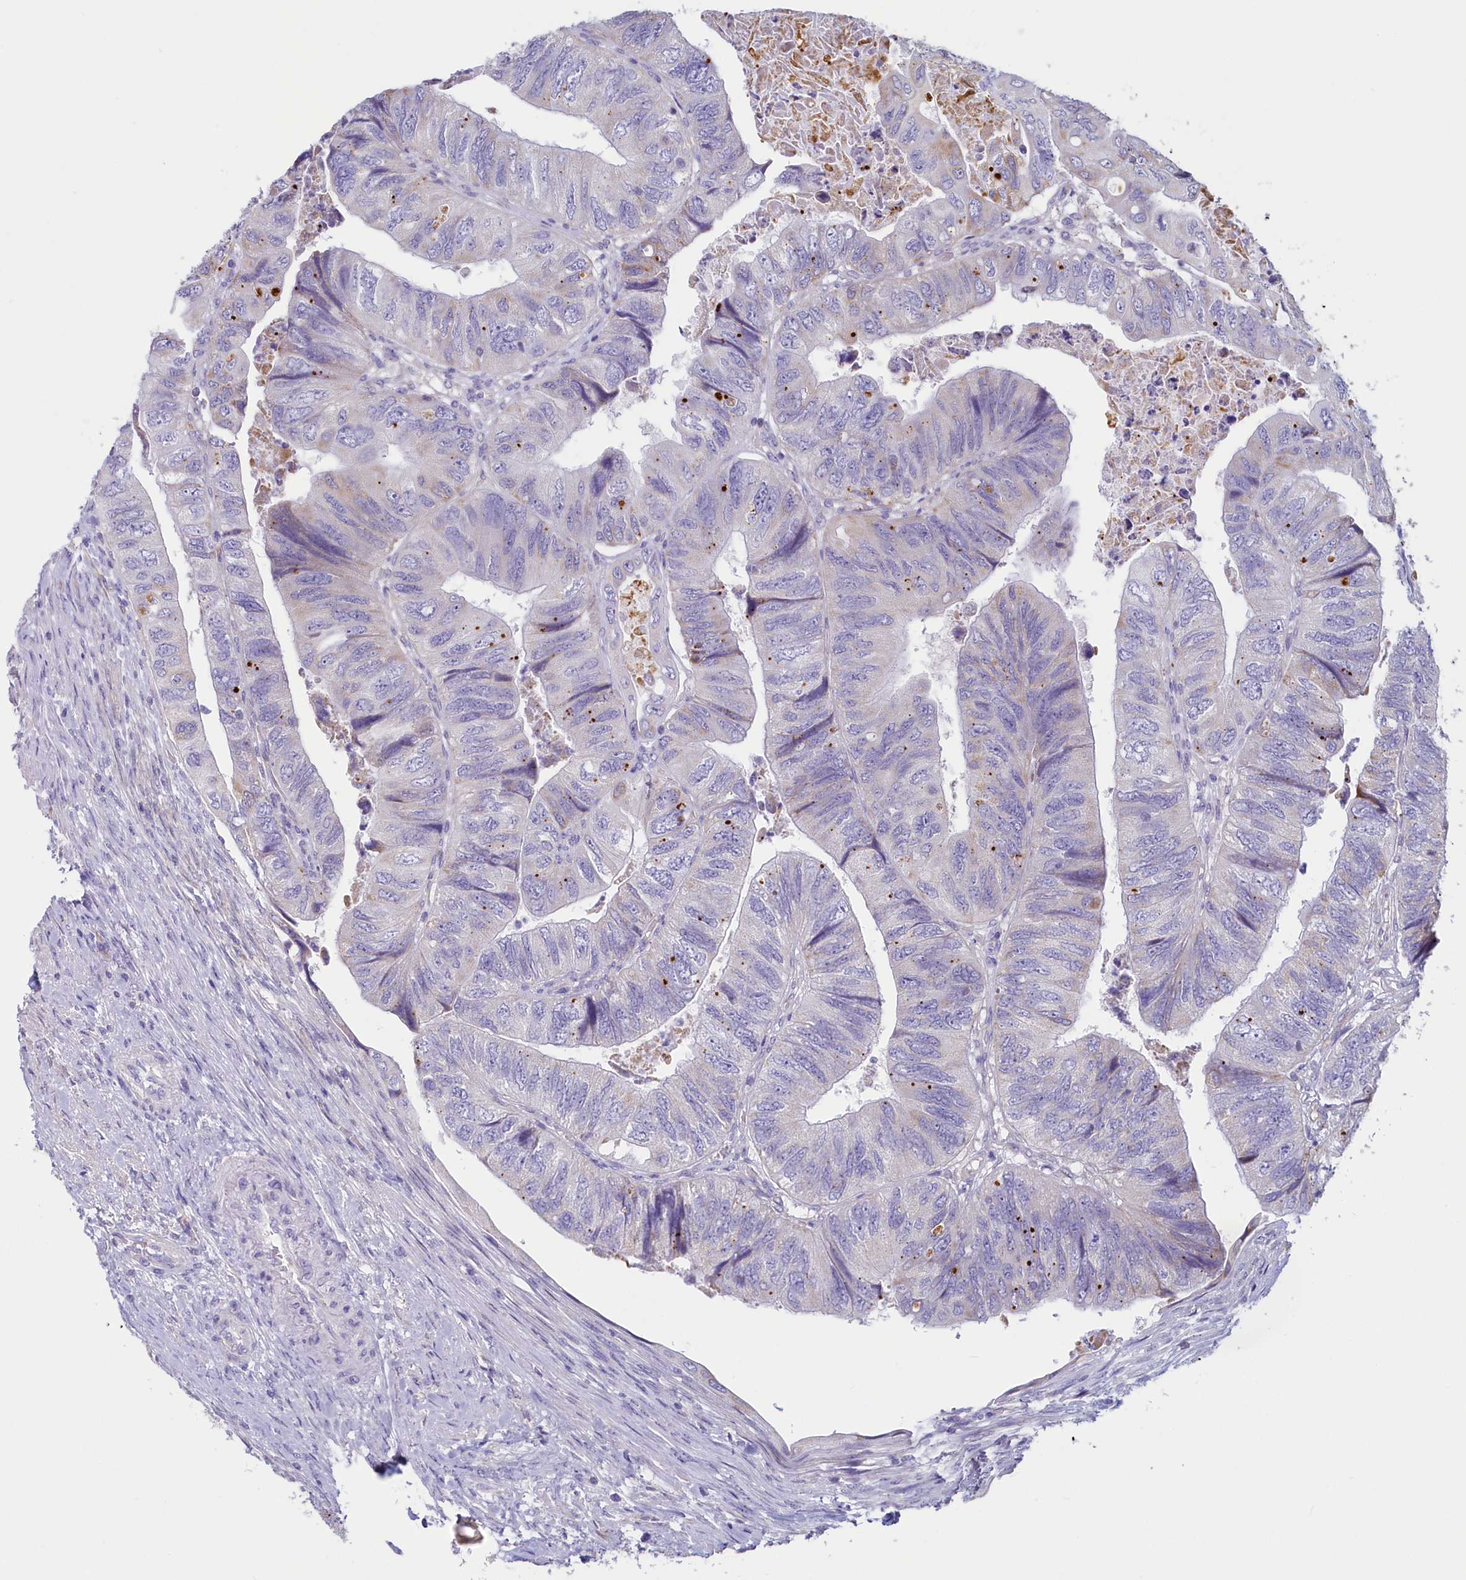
{"staining": {"intensity": "negative", "quantity": "none", "location": "none"}, "tissue": "colorectal cancer", "cell_type": "Tumor cells", "image_type": "cancer", "snomed": [{"axis": "morphology", "description": "Adenocarcinoma, NOS"}, {"axis": "topography", "description": "Rectum"}], "caption": "A micrograph of colorectal cancer stained for a protein displays no brown staining in tumor cells.", "gene": "LMOD3", "patient": {"sex": "male", "age": 63}}